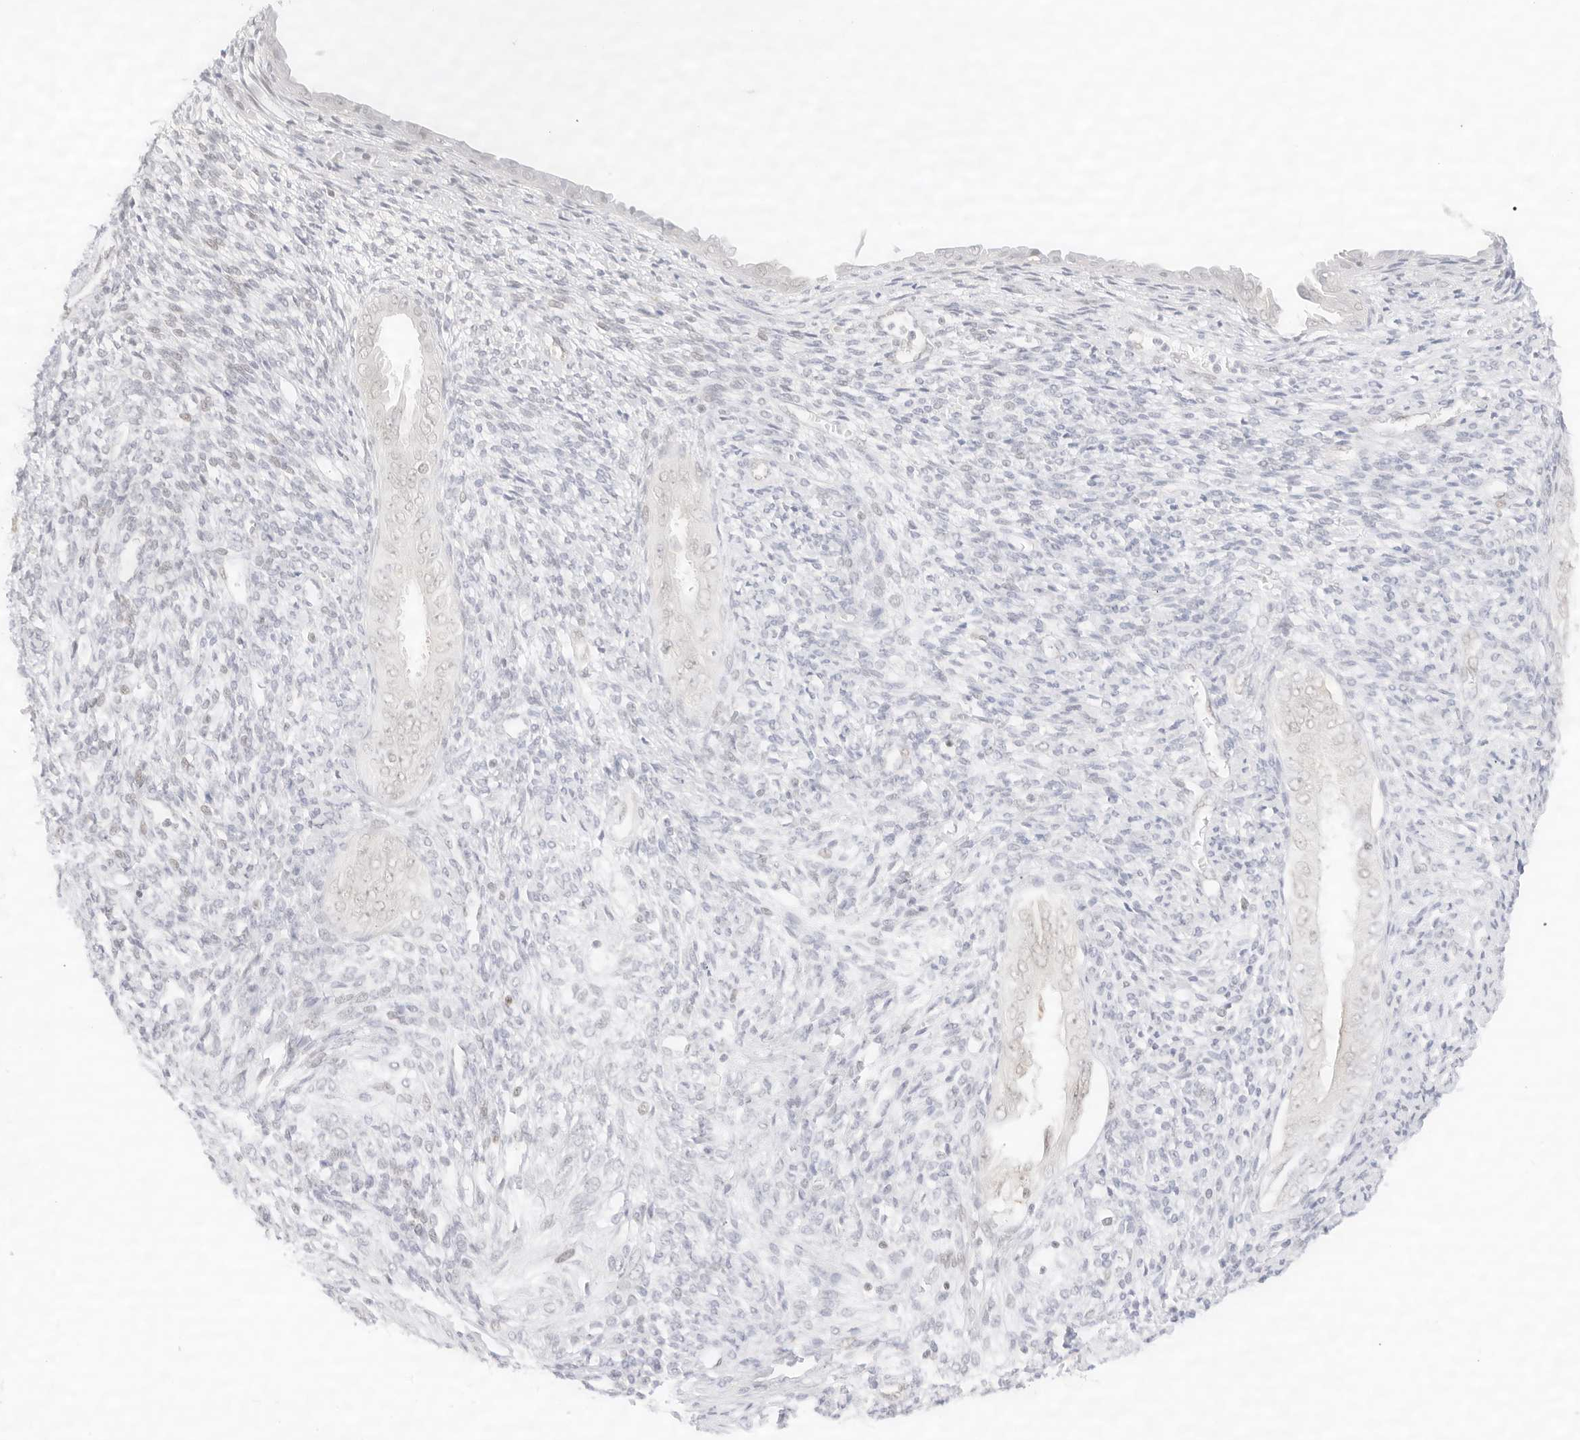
{"staining": {"intensity": "negative", "quantity": "none", "location": "none"}, "tissue": "endometrium", "cell_type": "Cells in endometrial stroma", "image_type": "normal", "snomed": [{"axis": "morphology", "description": "Normal tissue, NOS"}, {"axis": "topography", "description": "Endometrium"}], "caption": "Immunohistochemistry of benign human endometrium shows no staining in cells in endometrial stroma.", "gene": "GNAS", "patient": {"sex": "female", "age": 66}}